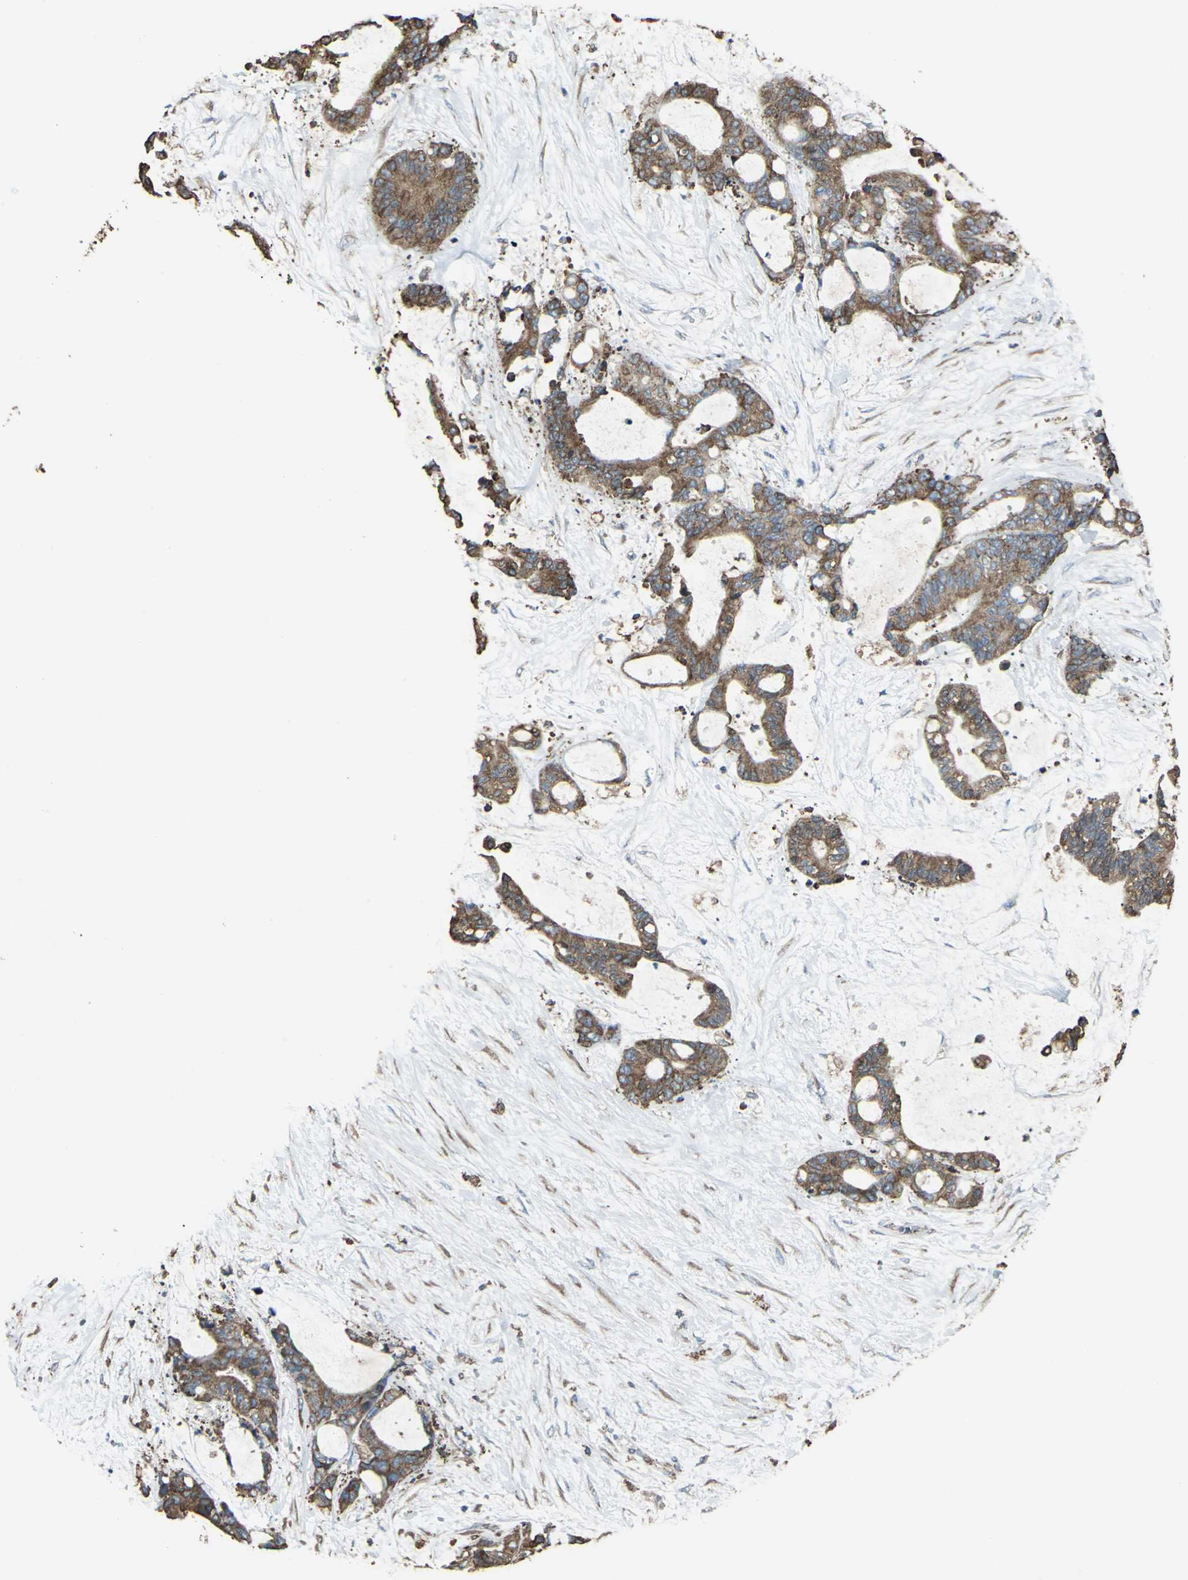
{"staining": {"intensity": "strong", "quantity": ">75%", "location": "cytoplasmic/membranous"}, "tissue": "liver cancer", "cell_type": "Tumor cells", "image_type": "cancer", "snomed": [{"axis": "morphology", "description": "Cholangiocarcinoma"}, {"axis": "topography", "description": "Liver"}], "caption": "Strong cytoplasmic/membranous staining for a protein is appreciated in approximately >75% of tumor cells of liver cancer (cholangiocarcinoma) using immunohistochemistry.", "gene": "GPANK1", "patient": {"sex": "female", "age": 73}}